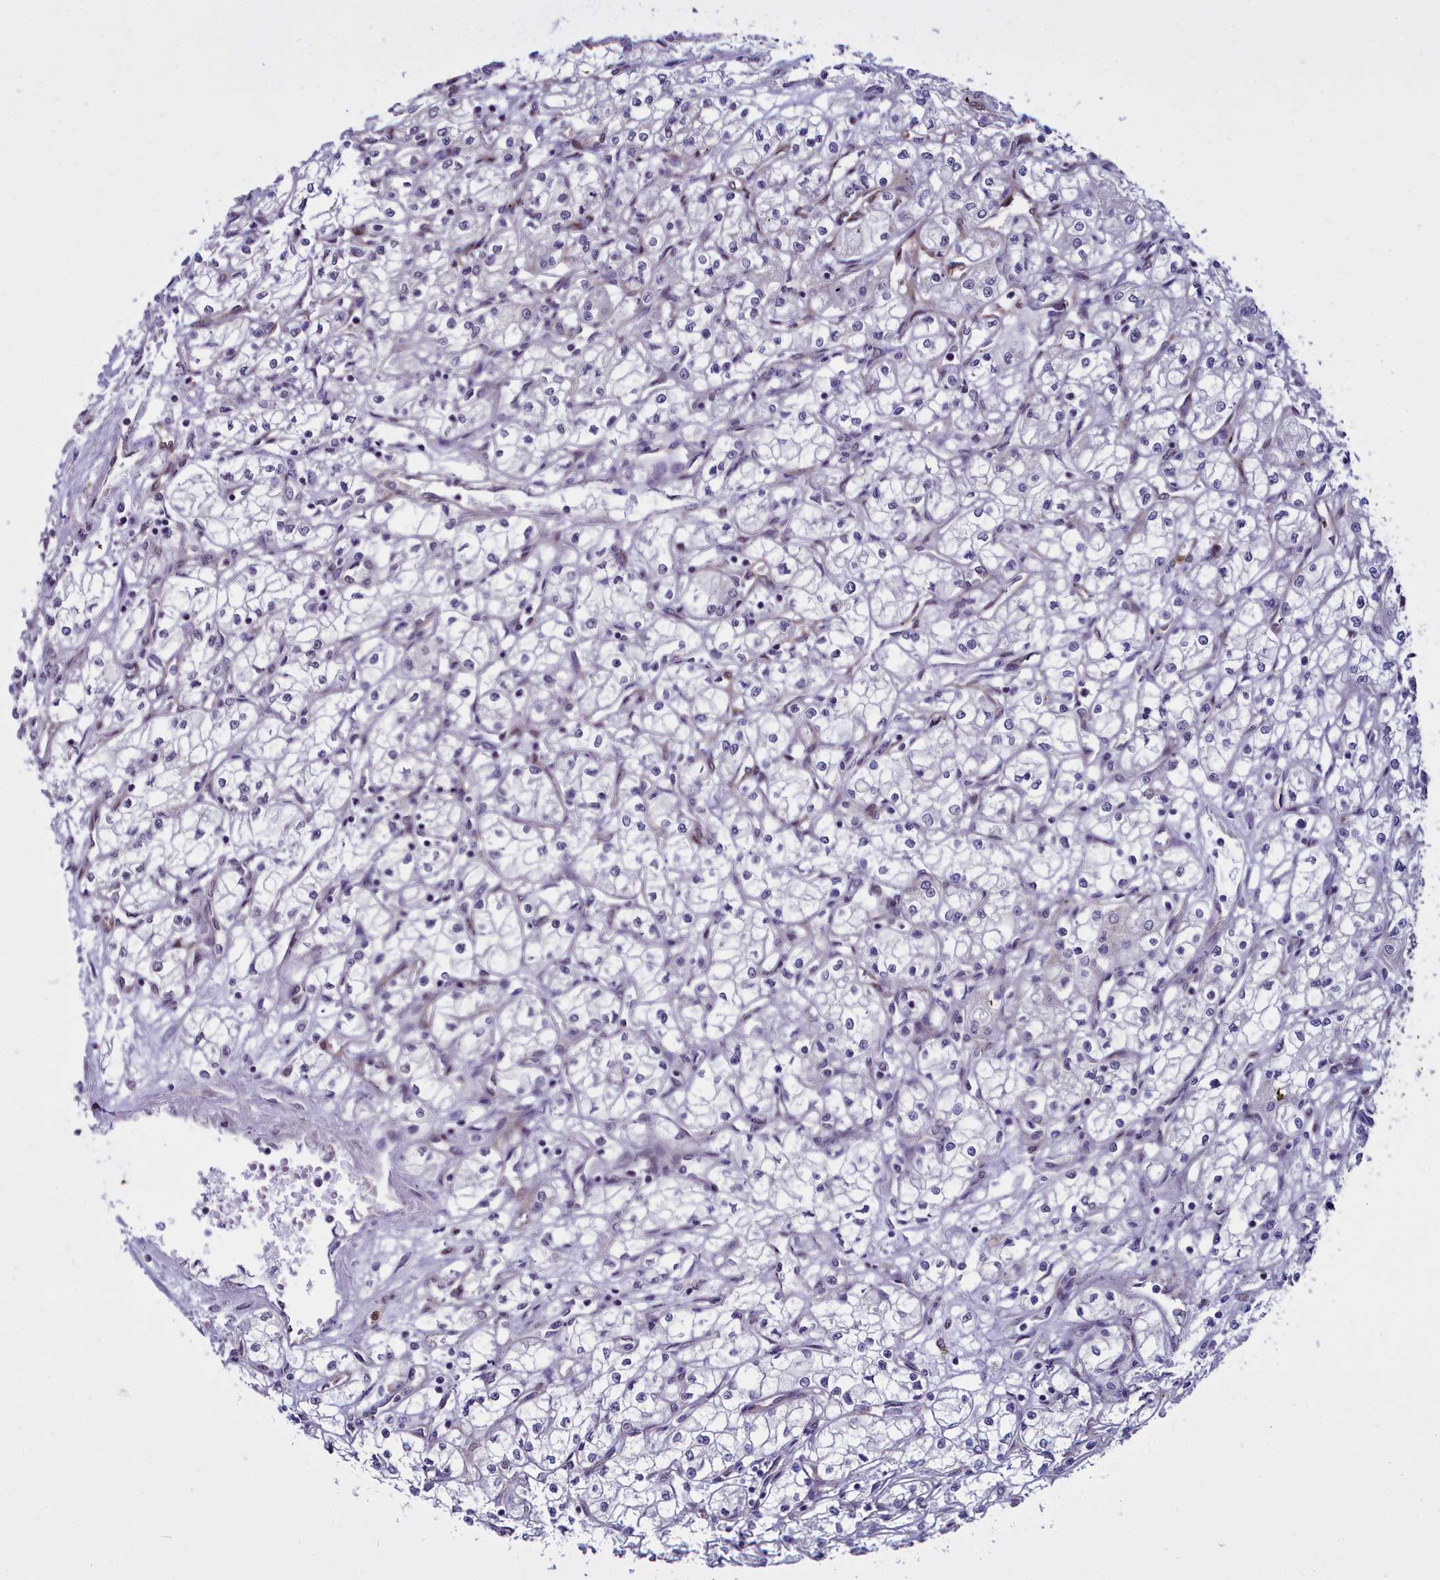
{"staining": {"intensity": "negative", "quantity": "none", "location": "none"}, "tissue": "renal cancer", "cell_type": "Tumor cells", "image_type": "cancer", "snomed": [{"axis": "morphology", "description": "Adenocarcinoma, NOS"}, {"axis": "topography", "description": "Kidney"}], "caption": "Adenocarcinoma (renal) was stained to show a protein in brown. There is no significant positivity in tumor cells. Brightfield microscopy of immunohistochemistry stained with DAB (3,3'-diaminobenzidine) (brown) and hematoxylin (blue), captured at high magnification.", "gene": "BCAR1", "patient": {"sex": "male", "age": 59}}